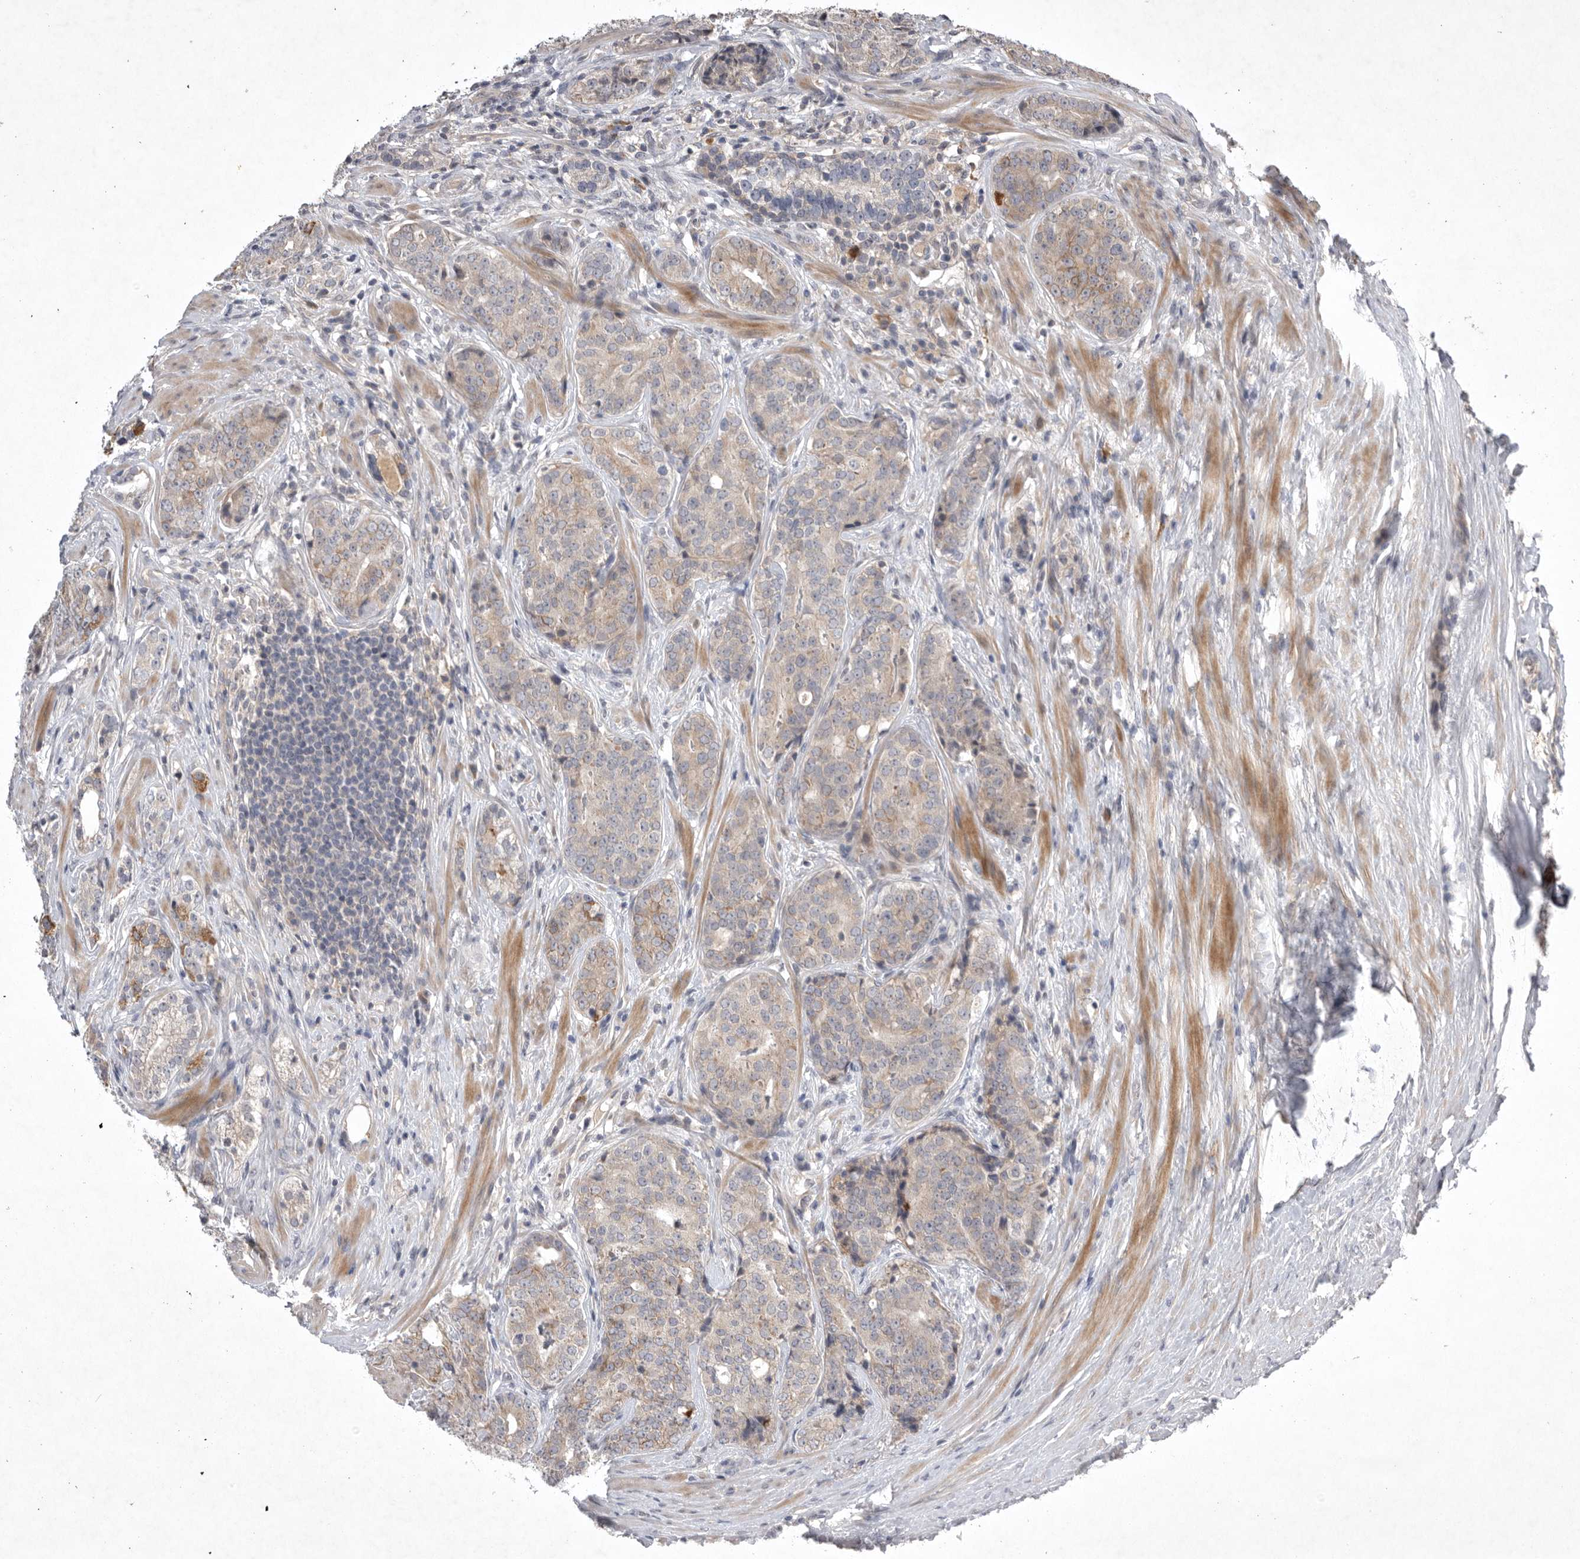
{"staining": {"intensity": "weak", "quantity": "25%-75%", "location": "cytoplasmic/membranous"}, "tissue": "prostate cancer", "cell_type": "Tumor cells", "image_type": "cancer", "snomed": [{"axis": "morphology", "description": "Adenocarcinoma, High grade"}, {"axis": "topography", "description": "Prostate"}], "caption": "A photomicrograph of human prostate cancer stained for a protein demonstrates weak cytoplasmic/membranous brown staining in tumor cells.", "gene": "NRCAM", "patient": {"sex": "male", "age": 56}}